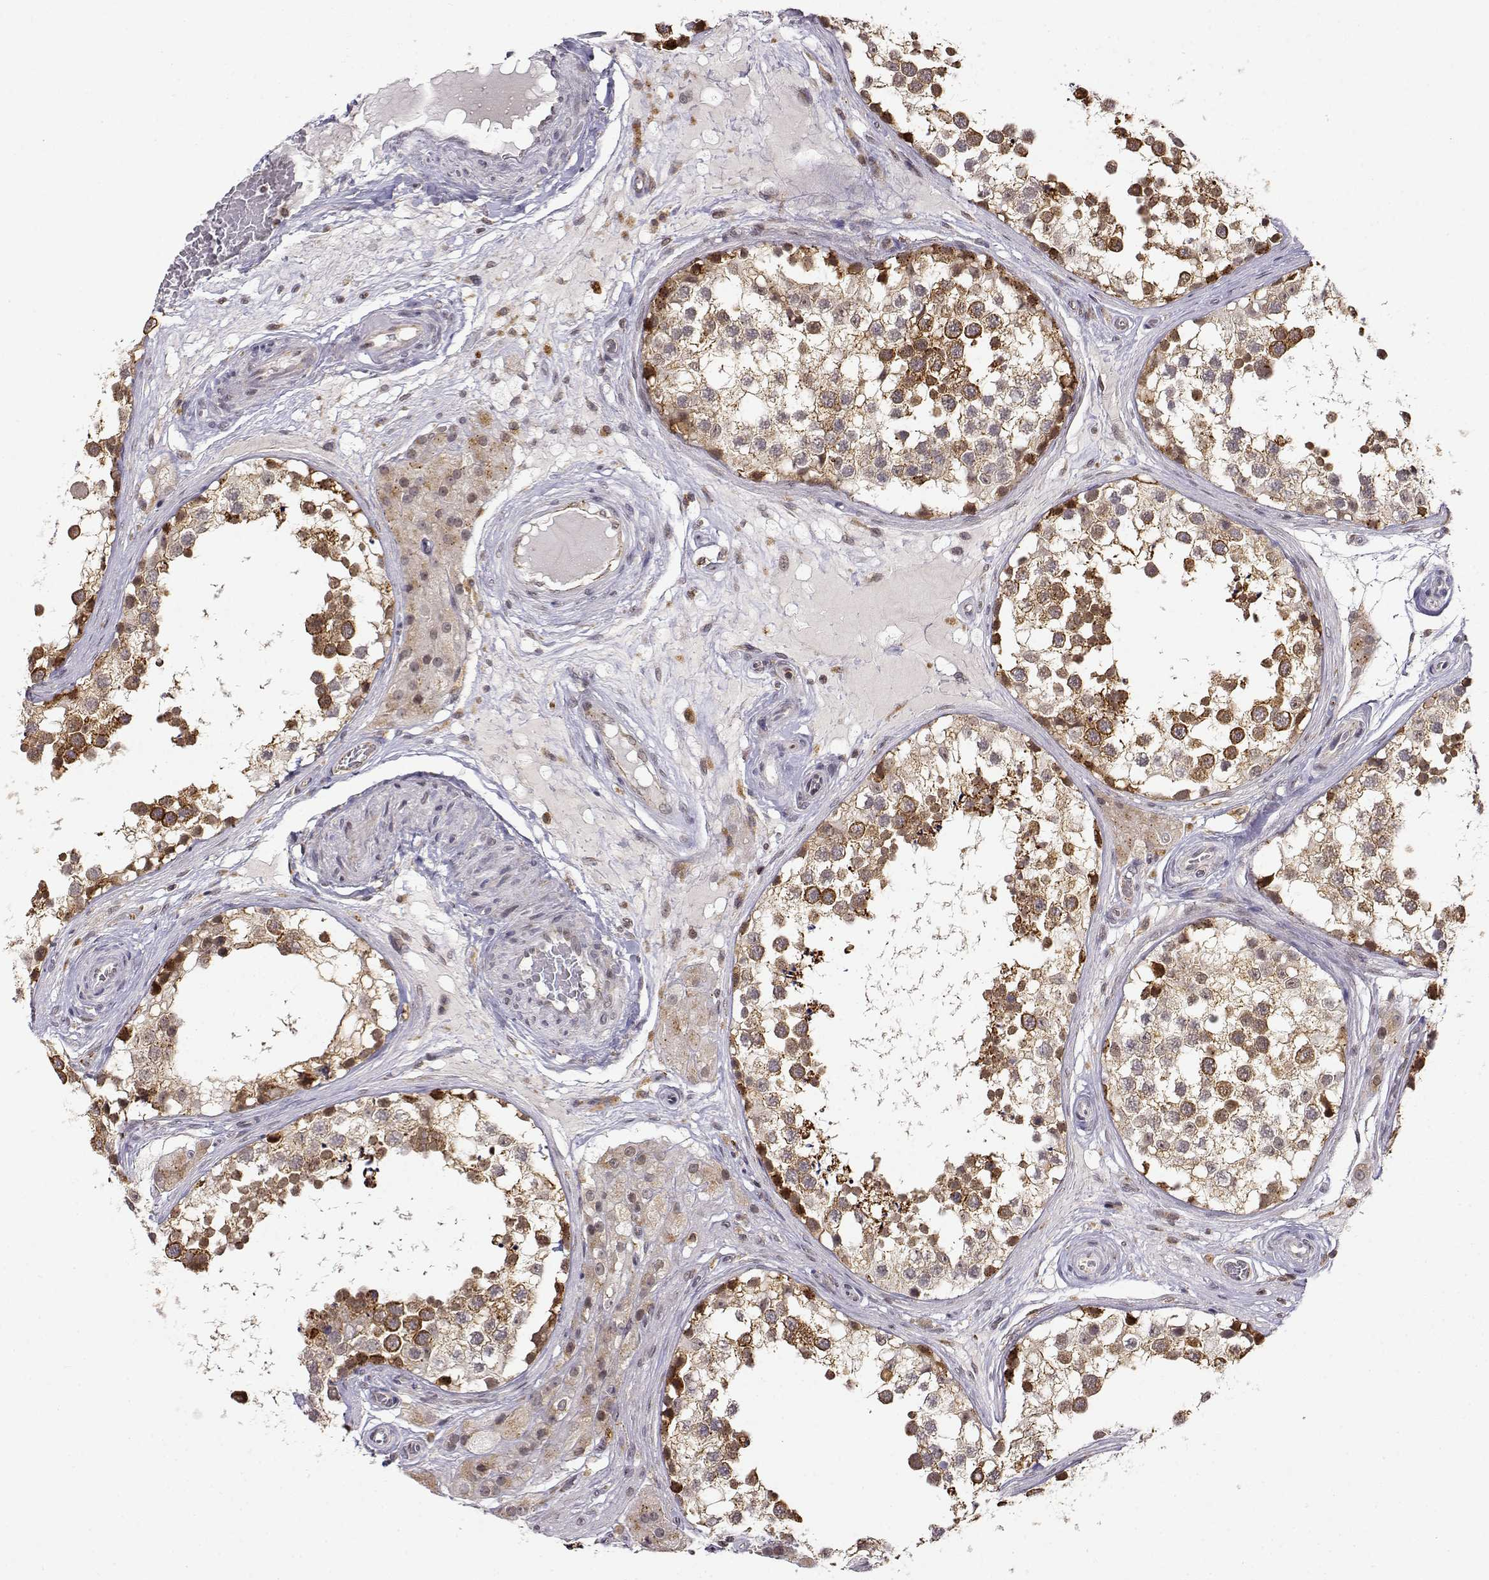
{"staining": {"intensity": "strong", "quantity": ">75%", "location": "cytoplasmic/membranous"}, "tissue": "testis", "cell_type": "Cells in seminiferous ducts", "image_type": "normal", "snomed": [{"axis": "morphology", "description": "Normal tissue, NOS"}, {"axis": "morphology", "description": "Seminoma, NOS"}, {"axis": "topography", "description": "Testis"}], "caption": "A histopathology image showing strong cytoplasmic/membranous expression in about >75% of cells in seminiferous ducts in normal testis, as visualized by brown immunohistochemical staining.", "gene": "RNF13", "patient": {"sex": "male", "age": 65}}